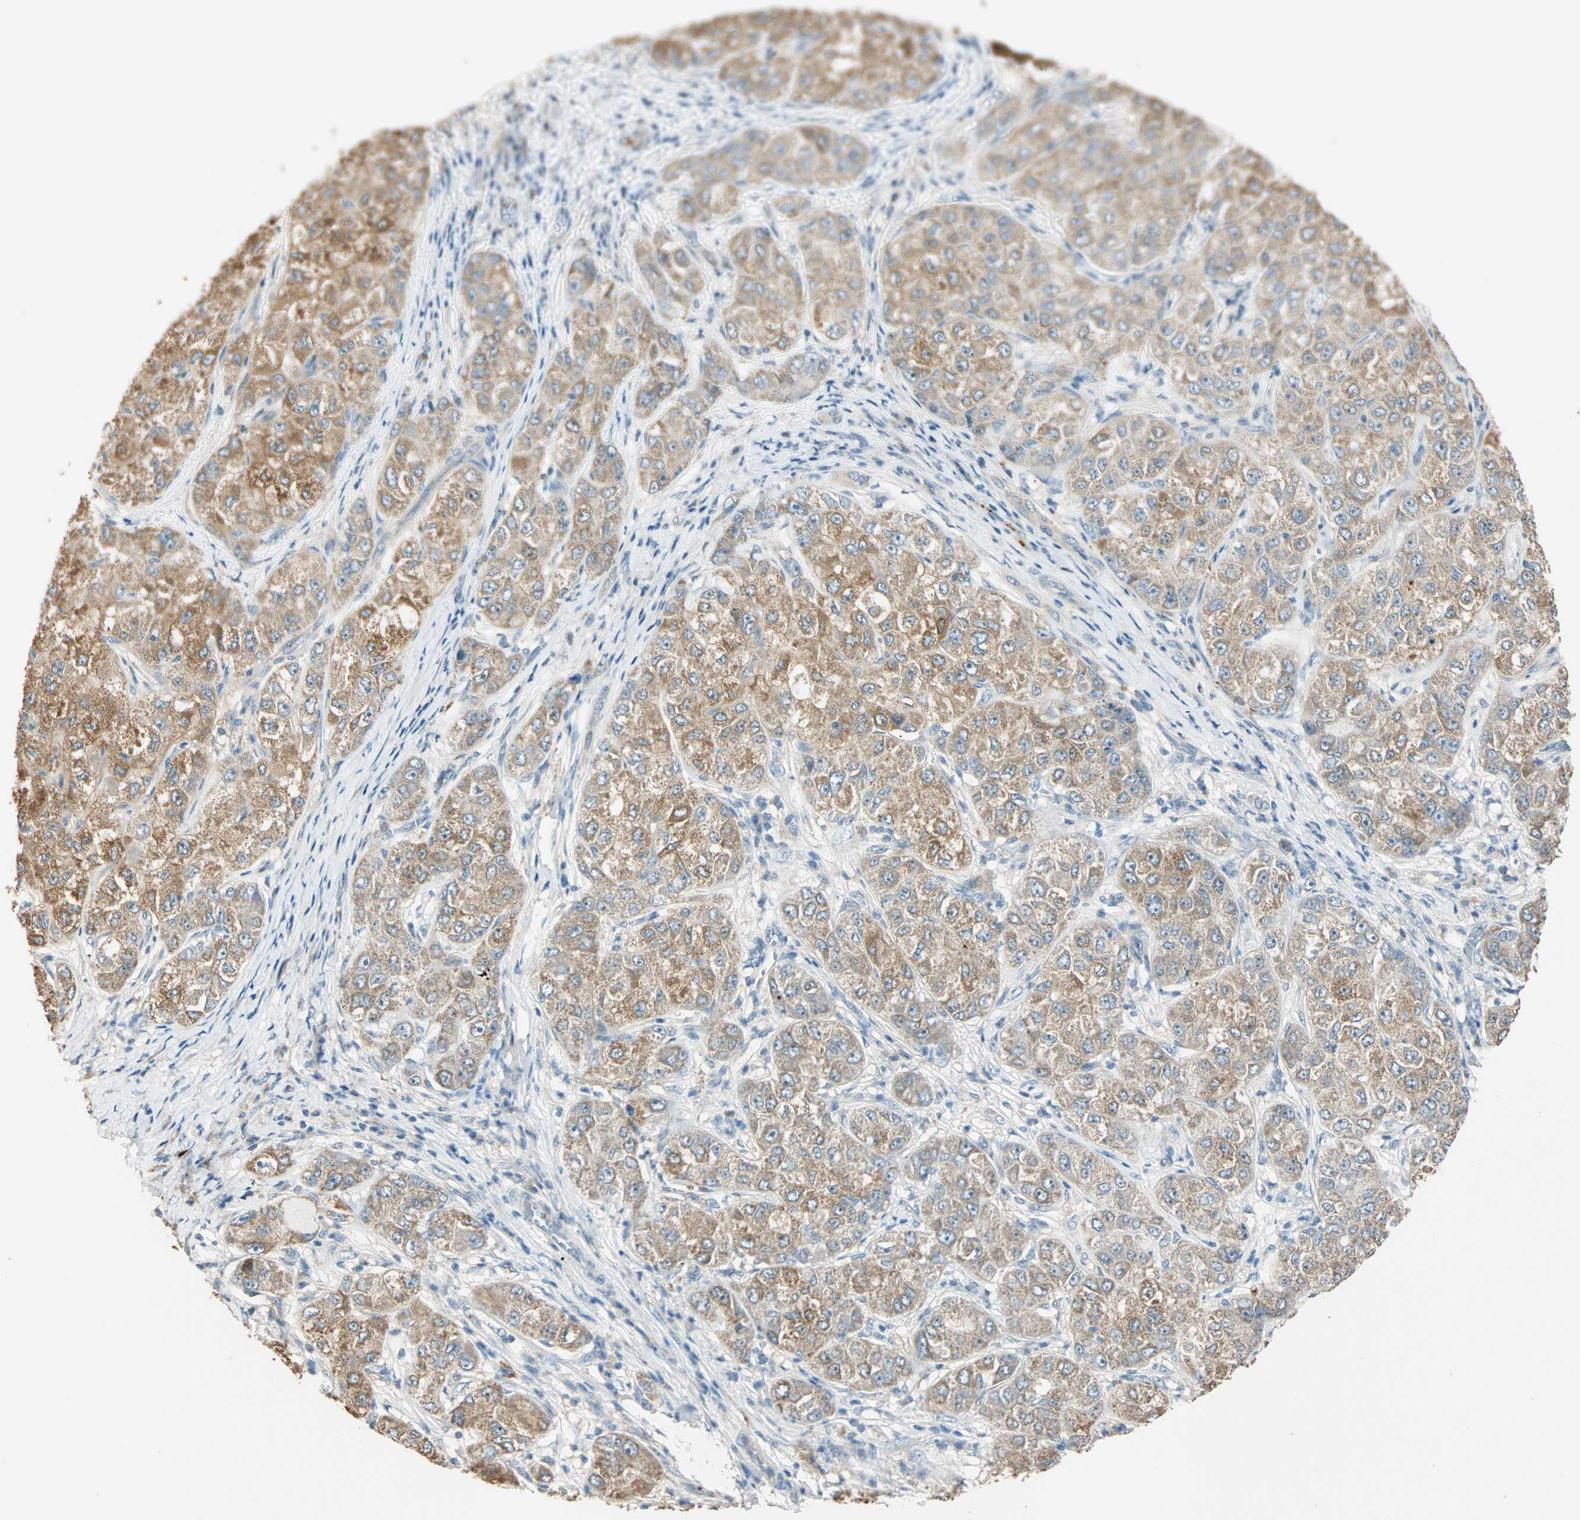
{"staining": {"intensity": "moderate", "quantity": ">75%", "location": "cytoplasmic/membranous"}, "tissue": "liver cancer", "cell_type": "Tumor cells", "image_type": "cancer", "snomed": [{"axis": "morphology", "description": "Carcinoma, Hepatocellular, NOS"}, {"axis": "topography", "description": "Liver"}], "caption": "Human liver cancer stained with a brown dye exhibits moderate cytoplasmic/membranous positive expression in about >75% of tumor cells.", "gene": "RAD18", "patient": {"sex": "male", "age": 80}}